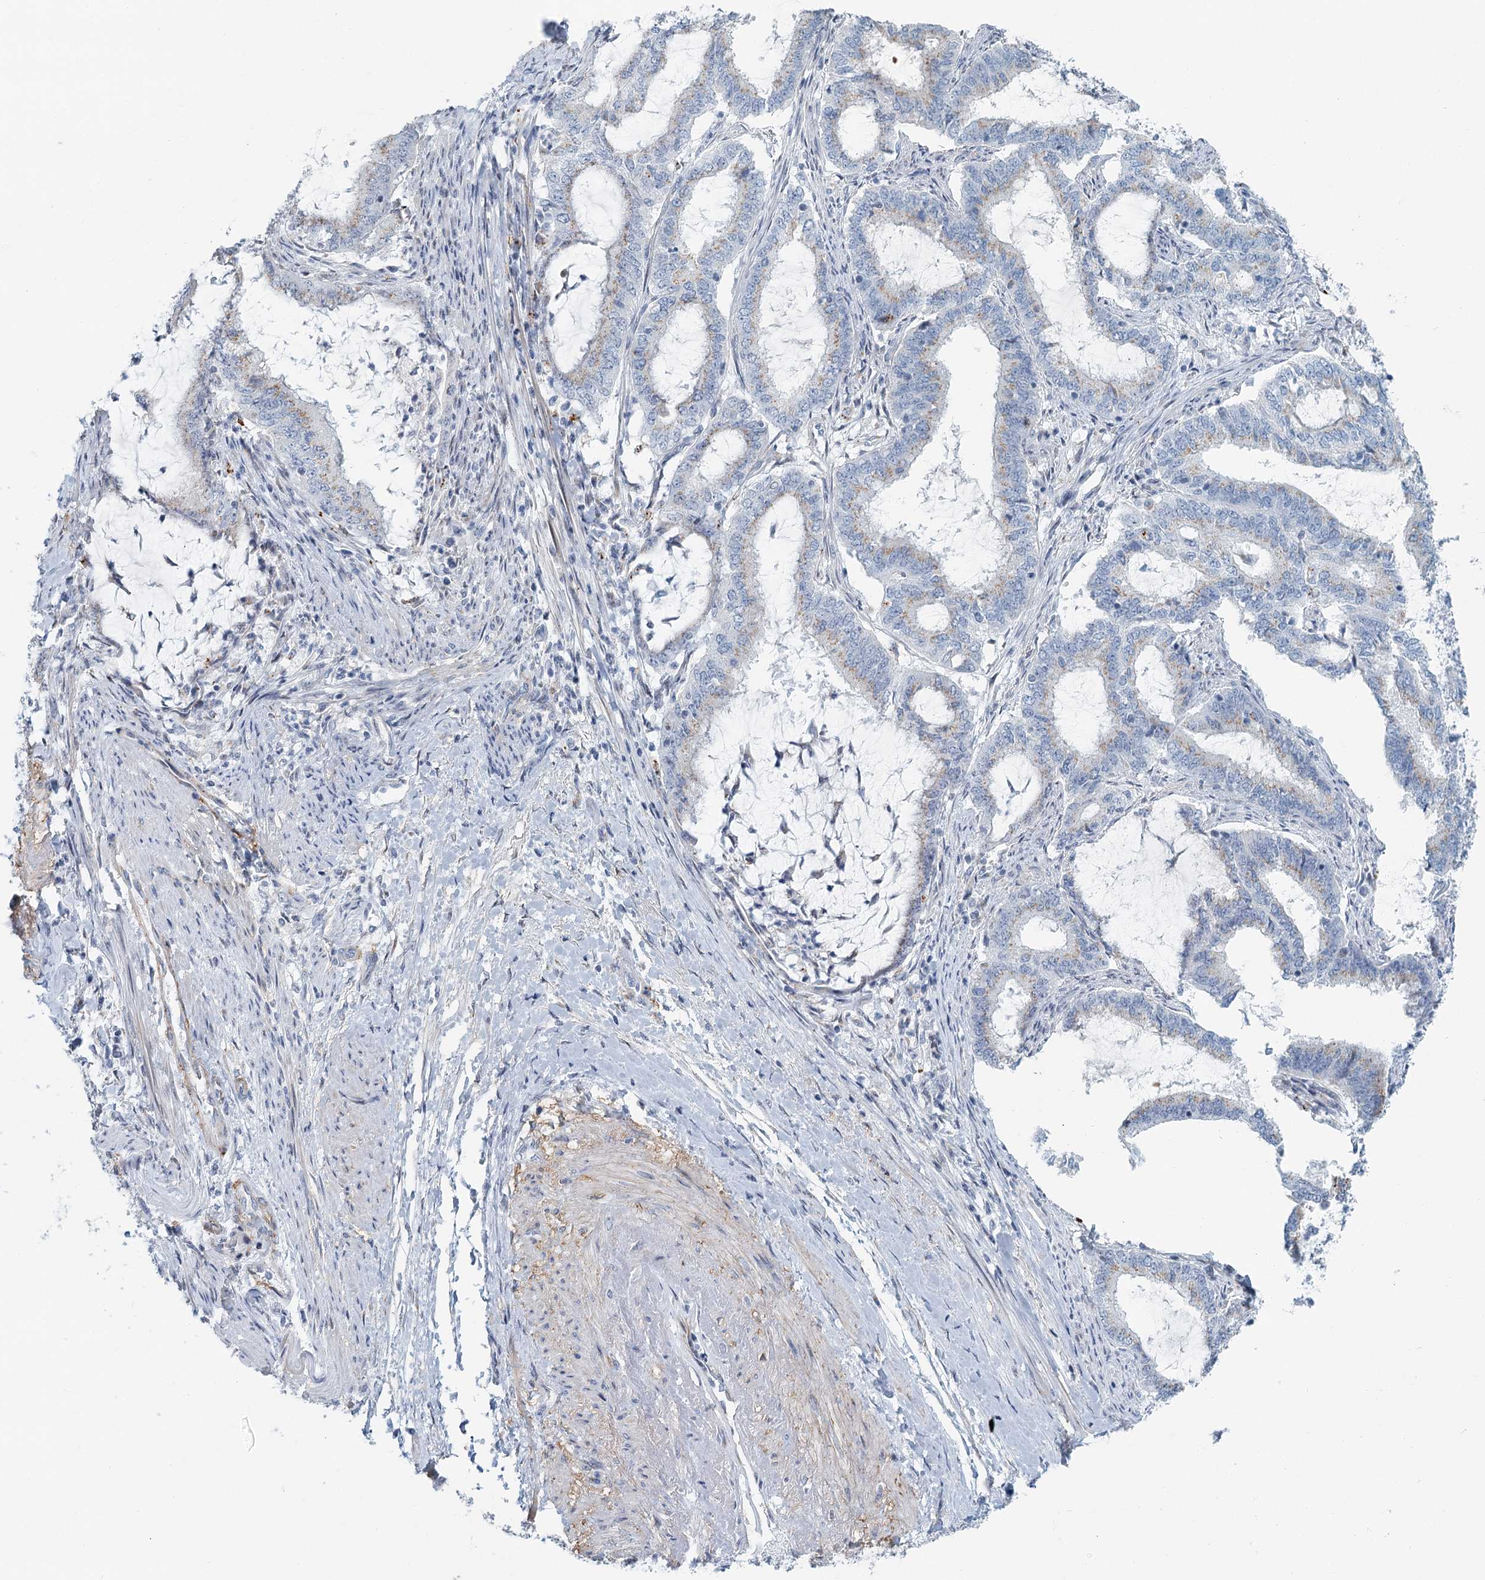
{"staining": {"intensity": "weak", "quantity": "25%-75%", "location": "cytoplasmic/membranous"}, "tissue": "endometrial cancer", "cell_type": "Tumor cells", "image_type": "cancer", "snomed": [{"axis": "morphology", "description": "Adenocarcinoma, NOS"}, {"axis": "topography", "description": "Endometrium"}], "caption": "Human endometrial cancer (adenocarcinoma) stained for a protein (brown) demonstrates weak cytoplasmic/membranous positive staining in approximately 25%-75% of tumor cells.", "gene": "ZNF527", "patient": {"sex": "female", "age": 51}}